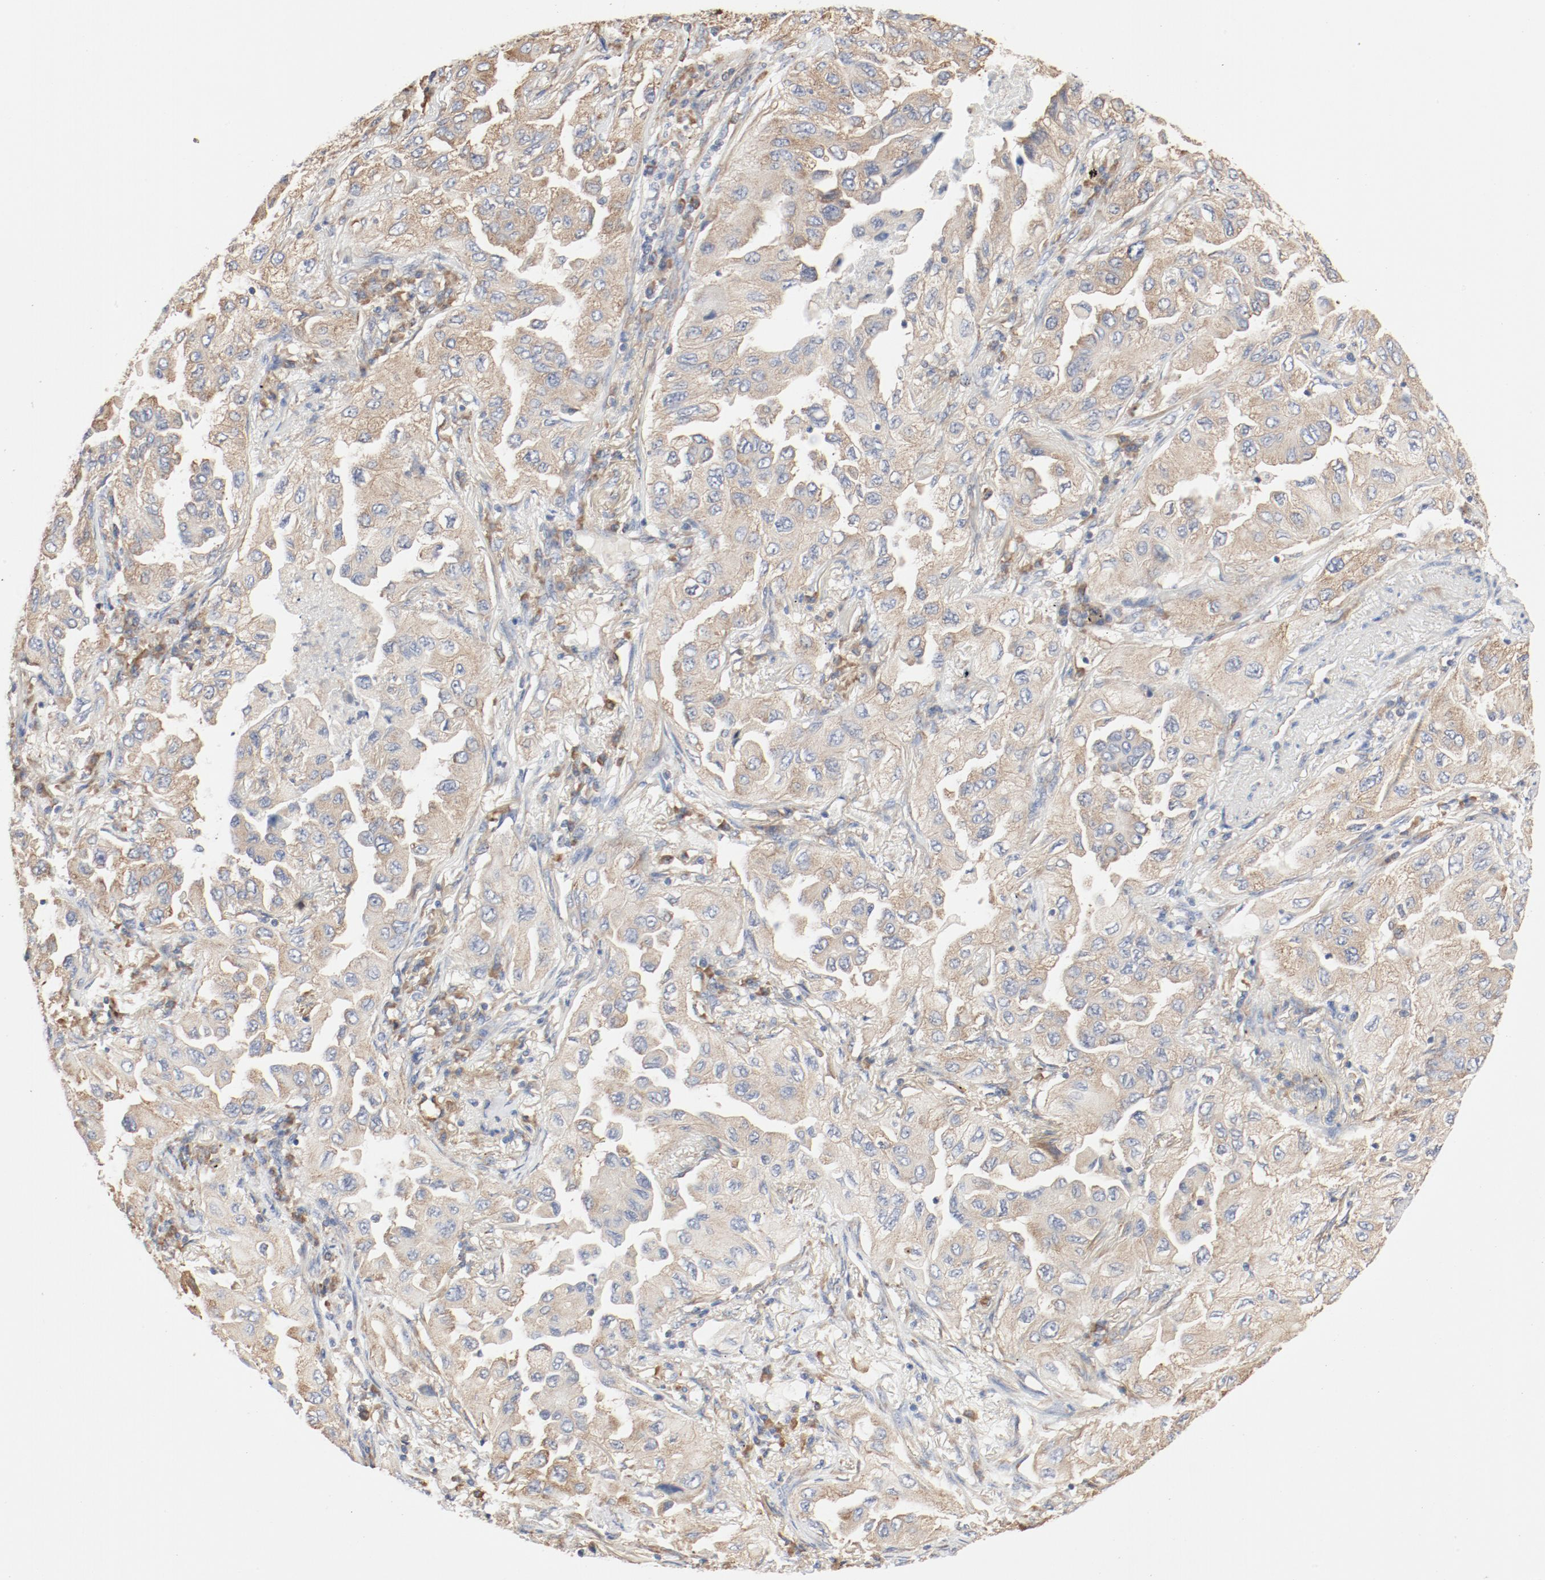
{"staining": {"intensity": "moderate", "quantity": ">75%", "location": "cytoplasmic/membranous"}, "tissue": "lung cancer", "cell_type": "Tumor cells", "image_type": "cancer", "snomed": [{"axis": "morphology", "description": "Adenocarcinoma, NOS"}, {"axis": "topography", "description": "Lung"}], "caption": "IHC histopathology image of neoplastic tissue: lung cancer (adenocarcinoma) stained using immunohistochemistry (IHC) shows medium levels of moderate protein expression localized specifically in the cytoplasmic/membranous of tumor cells, appearing as a cytoplasmic/membranous brown color.", "gene": "RPS6", "patient": {"sex": "female", "age": 65}}